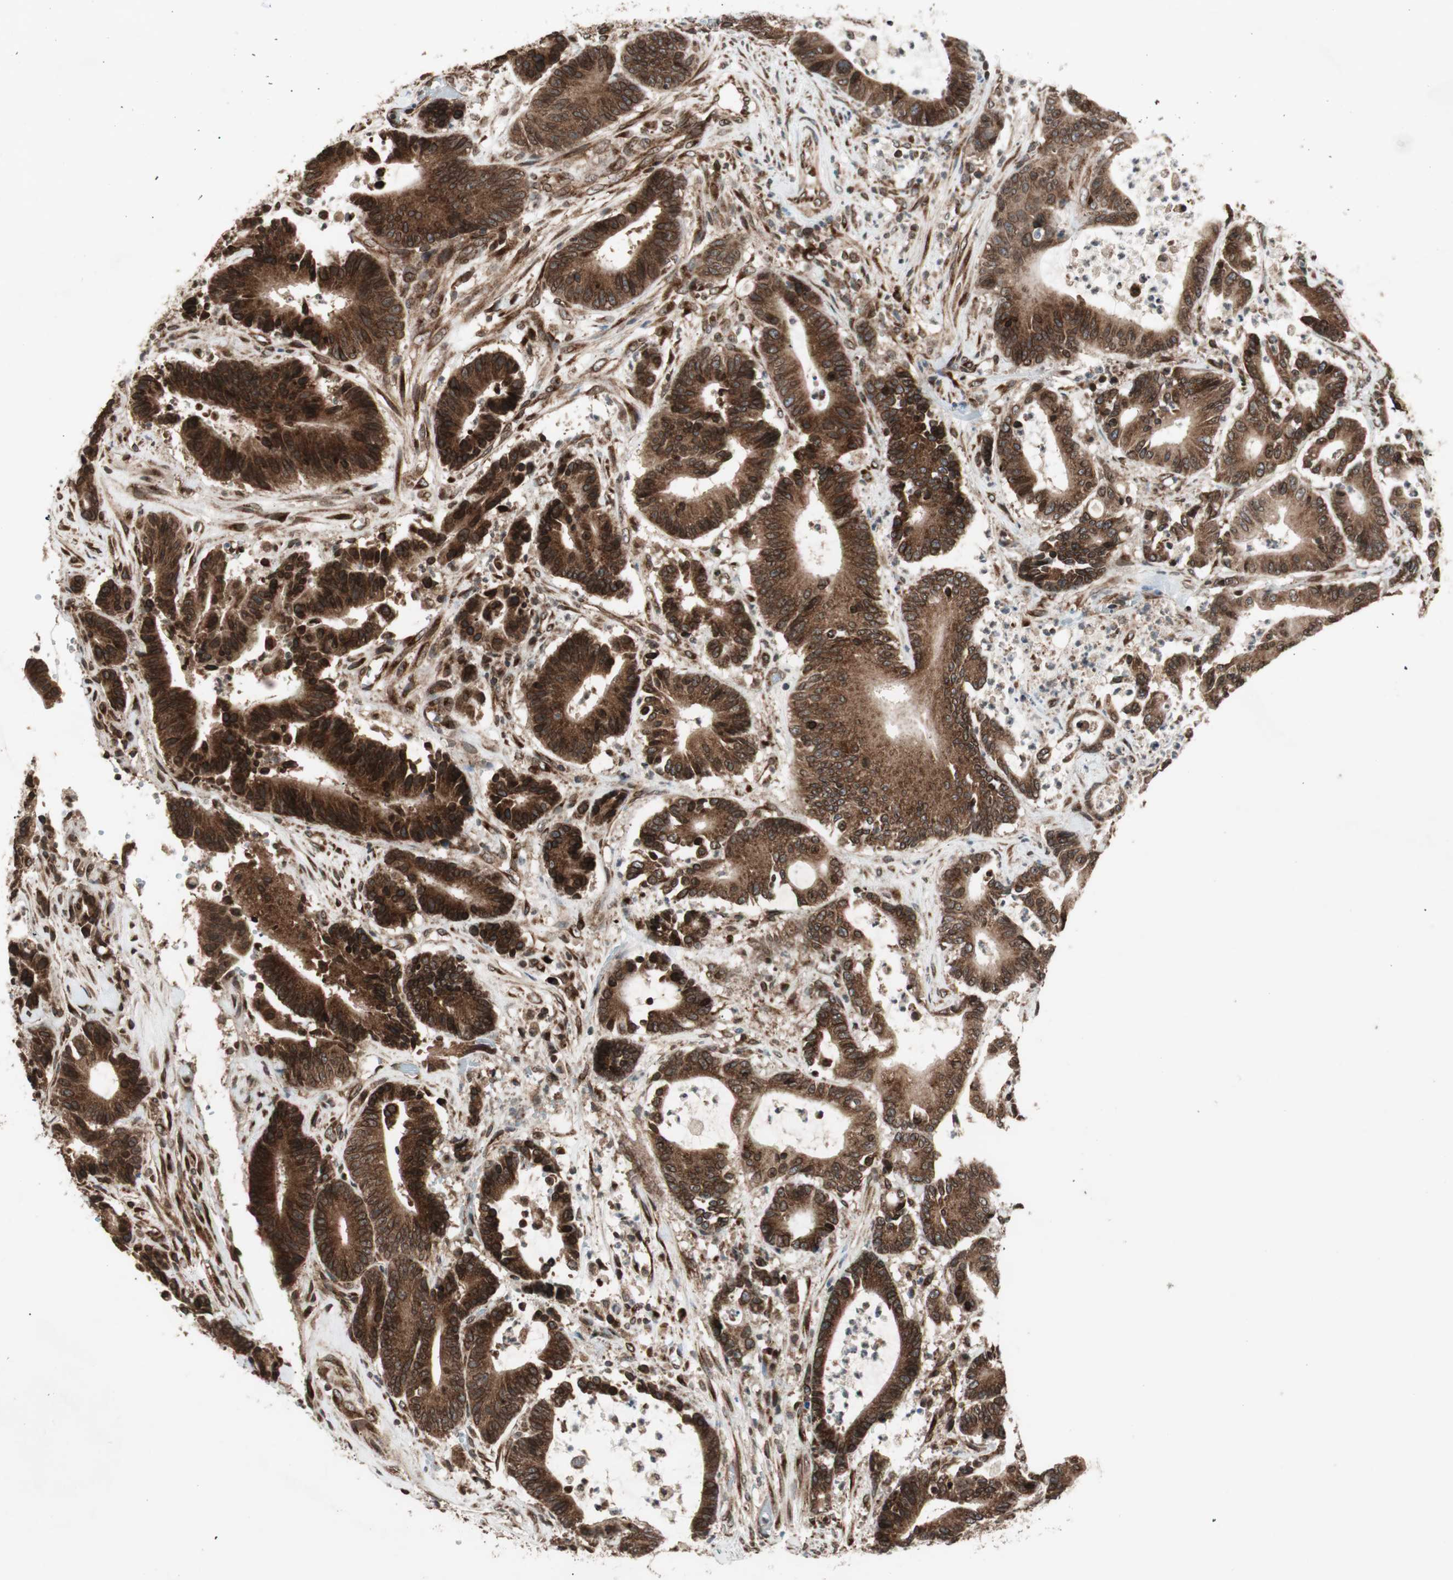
{"staining": {"intensity": "strong", "quantity": ">75%", "location": "cytoplasmic/membranous,nuclear"}, "tissue": "colorectal cancer", "cell_type": "Tumor cells", "image_type": "cancer", "snomed": [{"axis": "morphology", "description": "Adenocarcinoma, NOS"}, {"axis": "topography", "description": "Colon"}], "caption": "The photomicrograph reveals immunohistochemical staining of colorectal adenocarcinoma. There is strong cytoplasmic/membranous and nuclear expression is present in about >75% of tumor cells. (brown staining indicates protein expression, while blue staining denotes nuclei).", "gene": "NUP62", "patient": {"sex": "female", "age": 84}}